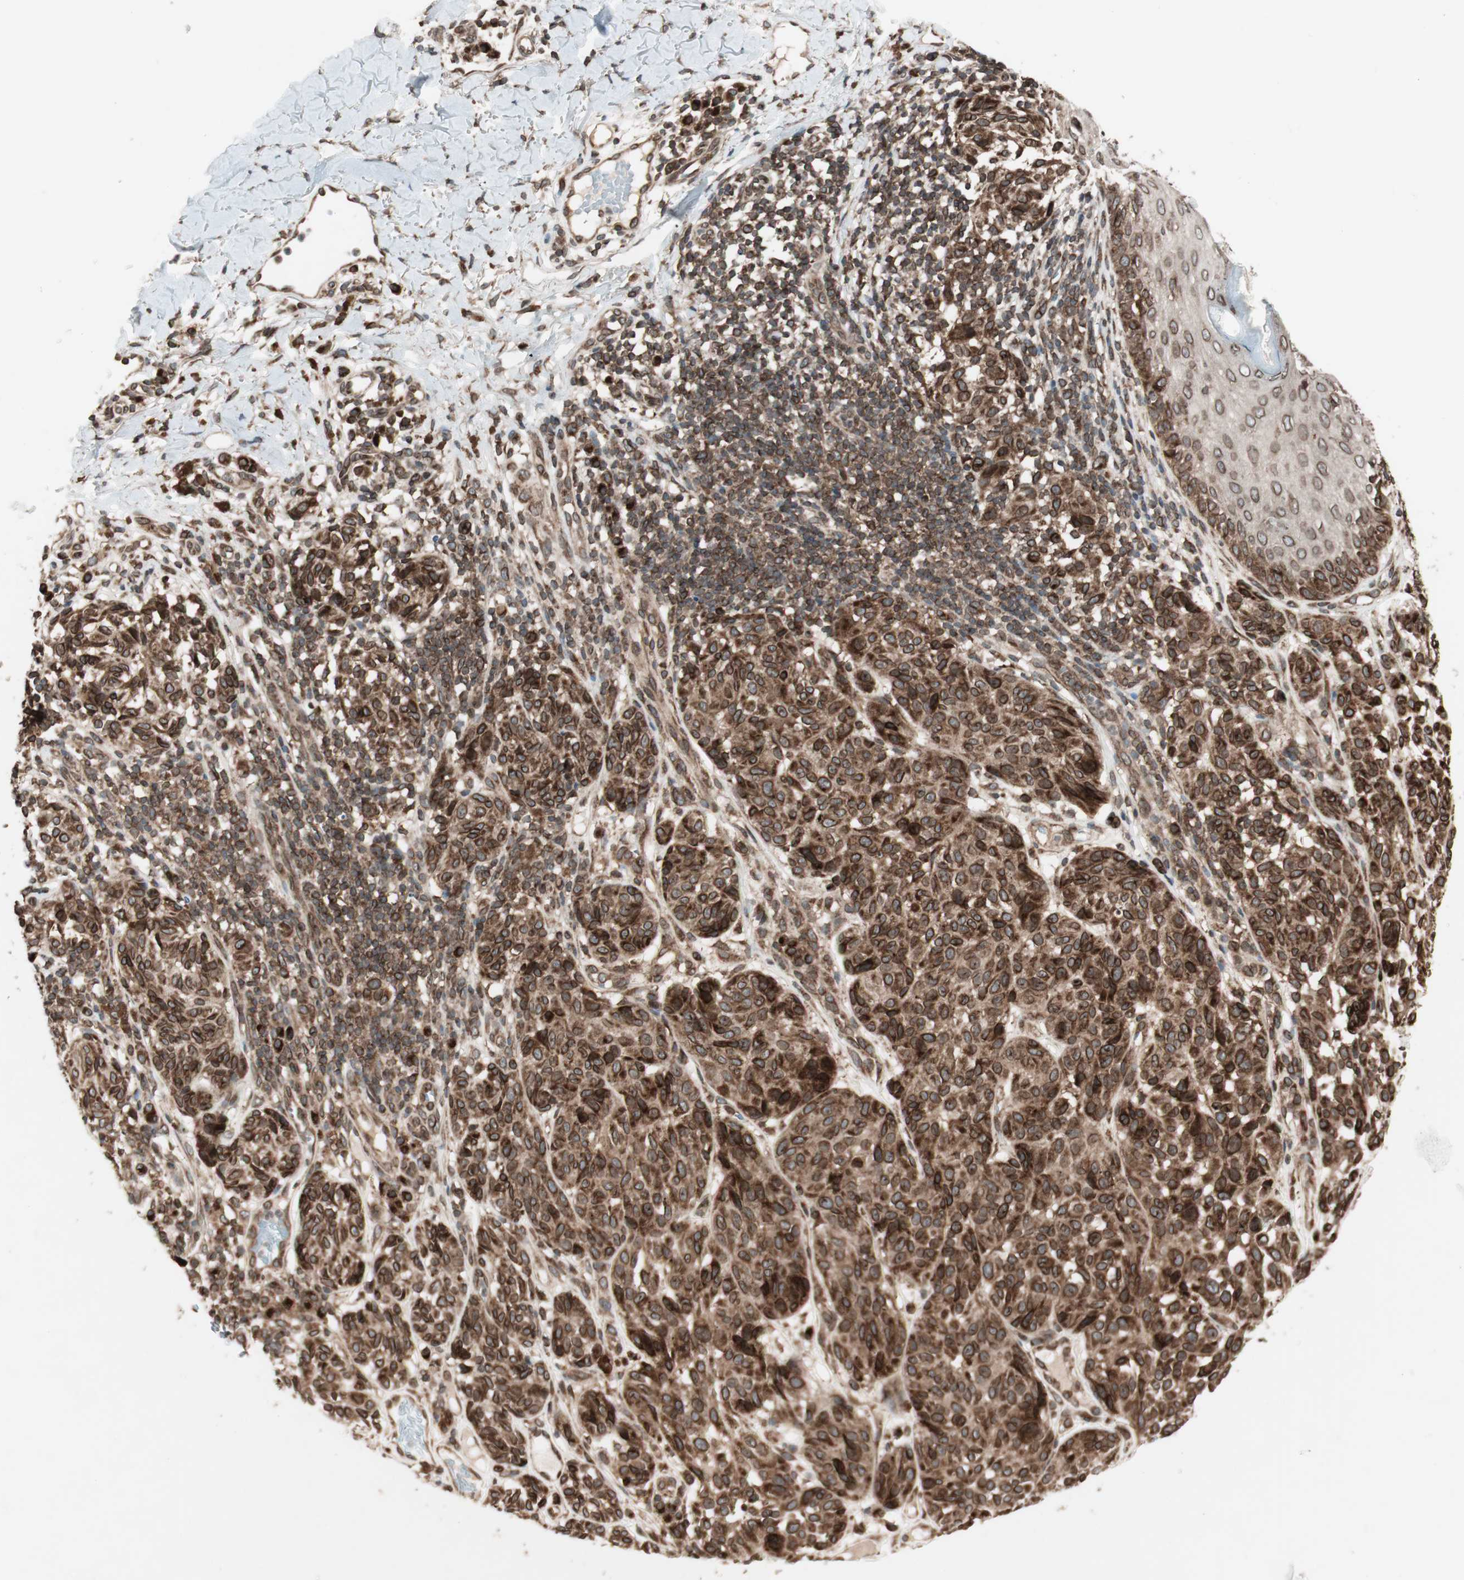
{"staining": {"intensity": "strong", "quantity": ">75%", "location": "cytoplasmic/membranous,nuclear"}, "tissue": "melanoma", "cell_type": "Tumor cells", "image_type": "cancer", "snomed": [{"axis": "morphology", "description": "Malignant melanoma, NOS"}, {"axis": "topography", "description": "Skin"}], "caption": "Immunohistochemistry (DAB (3,3'-diaminobenzidine)) staining of human melanoma reveals strong cytoplasmic/membranous and nuclear protein expression in approximately >75% of tumor cells.", "gene": "NUP62", "patient": {"sex": "female", "age": 46}}